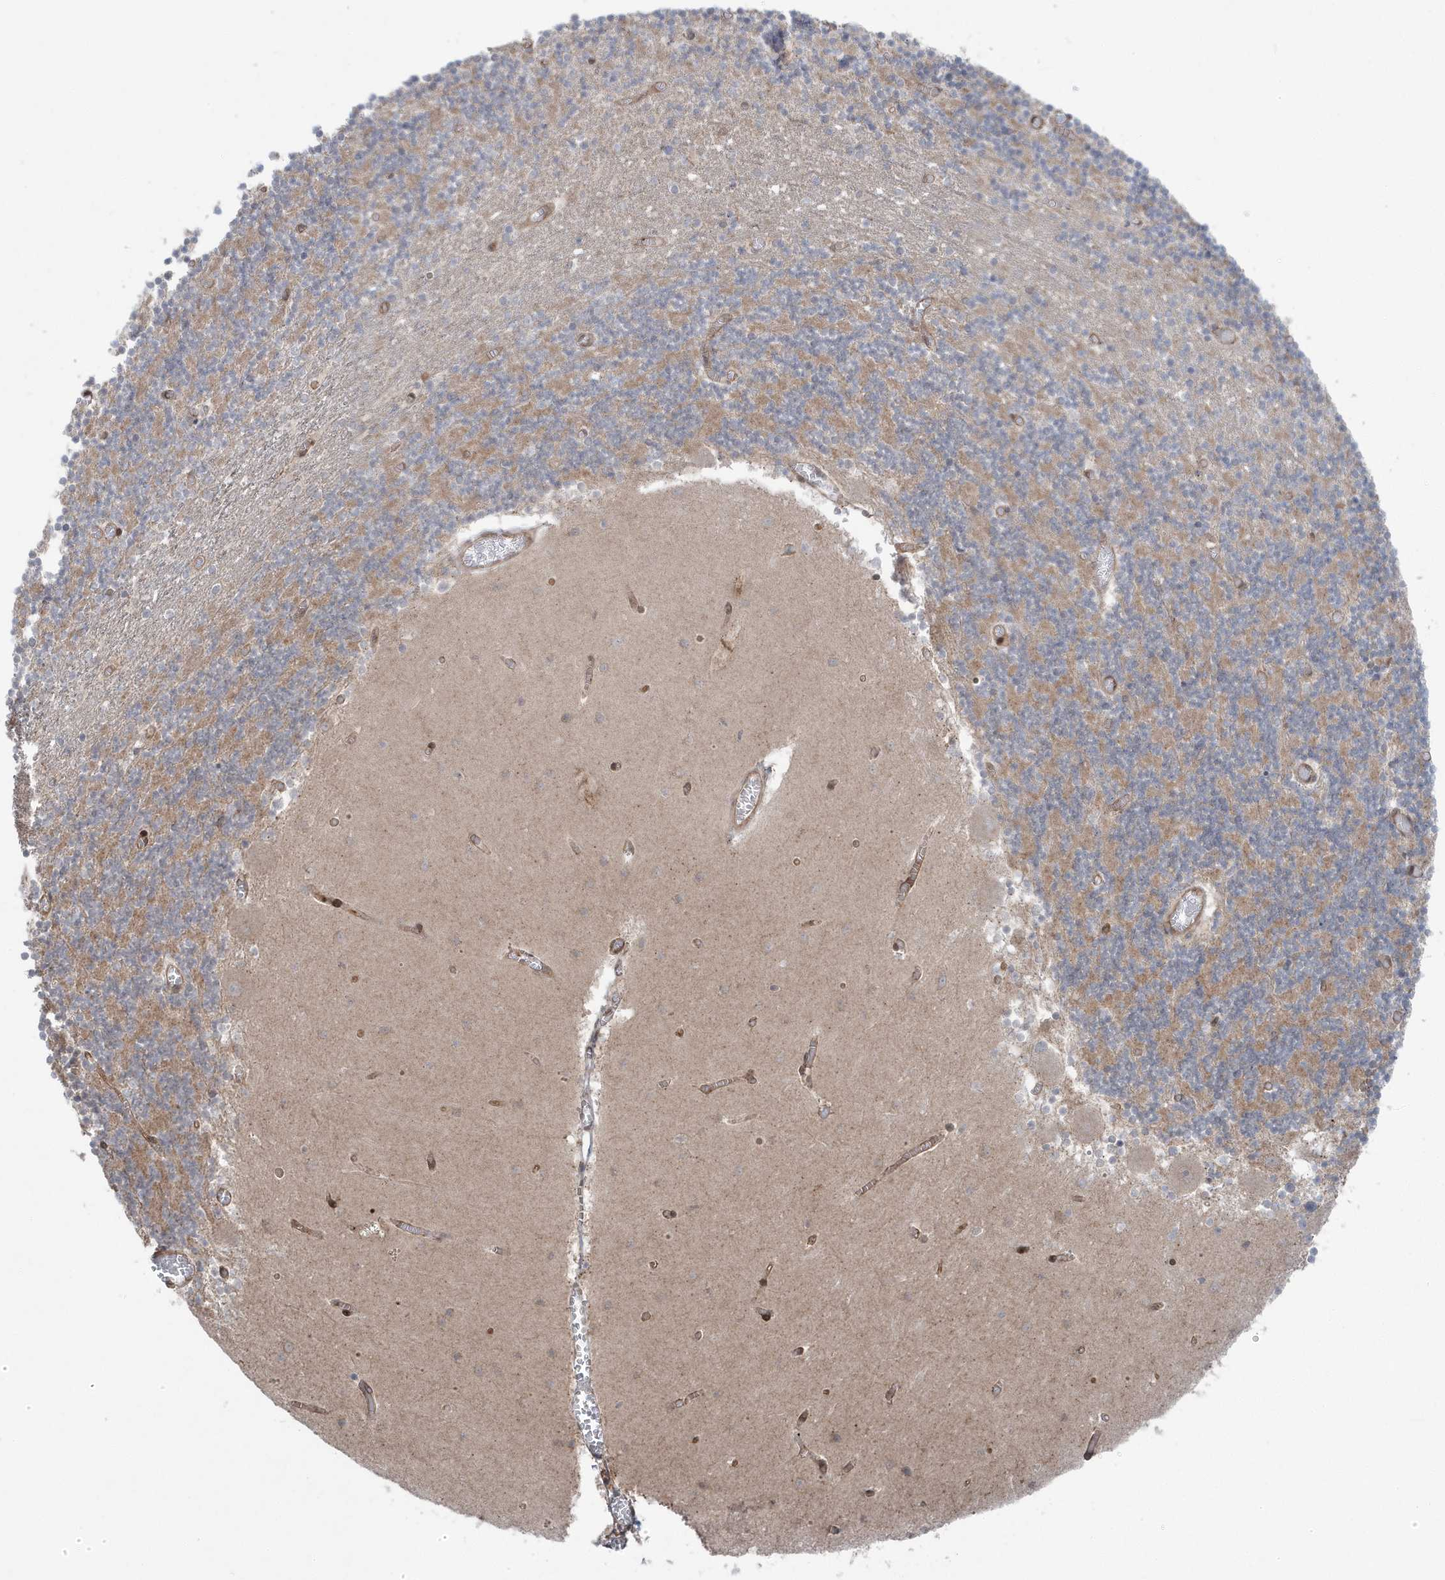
{"staining": {"intensity": "moderate", "quantity": "25%-75%", "location": "cytoplasmic/membranous"}, "tissue": "cerebellum", "cell_type": "Cells in granular layer", "image_type": "normal", "snomed": [{"axis": "morphology", "description": "Normal tissue, NOS"}, {"axis": "topography", "description": "Cerebellum"}], "caption": "Cerebellum was stained to show a protein in brown. There is medium levels of moderate cytoplasmic/membranous expression in about 25%-75% of cells in granular layer. (Stains: DAB in brown, nuclei in blue, Microscopy: brightfield microscopy at high magnification).", "gene": "MAPK1IP1L", "patient": {"sex": "female", "age": 28}}